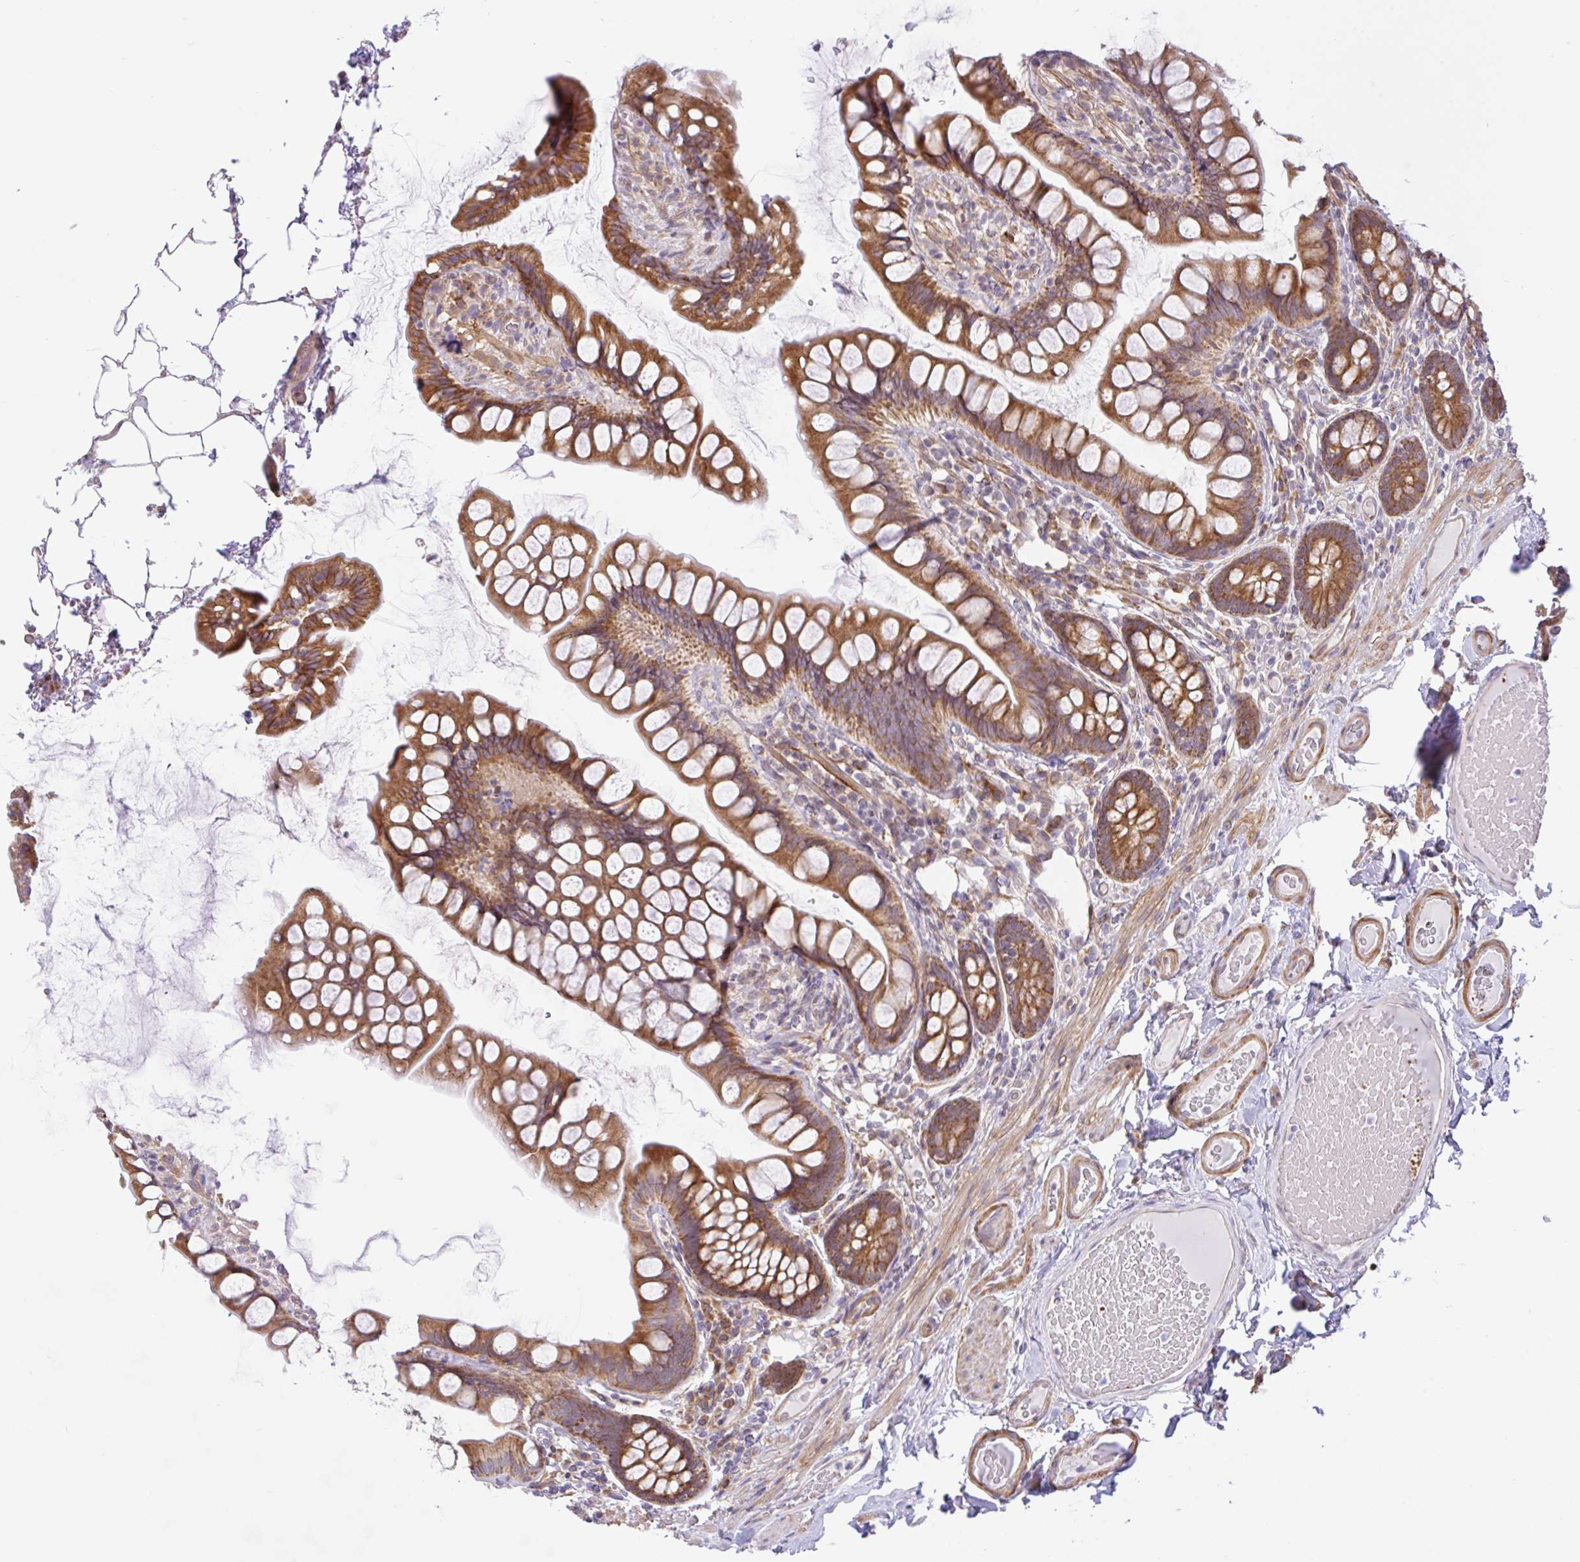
{"staining": {"intensity": "moderate", "quantity": ">75%", "location": "cytoplasmic/membranous"}, "tissue": "small intestine", "cell_type": "Glandular cells", "image_type": "normal", "snomed": [{"axis": "morphology", "description": "Normal tissue, NOS"}, {"axis": "topography", "description": "Small intestine"}], "caption": "Immunohistochemistry (IHC) micrograph of unremarkable small intestine stained for a protein (brown), which exhibits medium levels of moderate cytoplasmic/membranous staining in about >75% of glandular cells.", "gene": "DLEU7", "patient": {"sex": "male", "age": 70}}